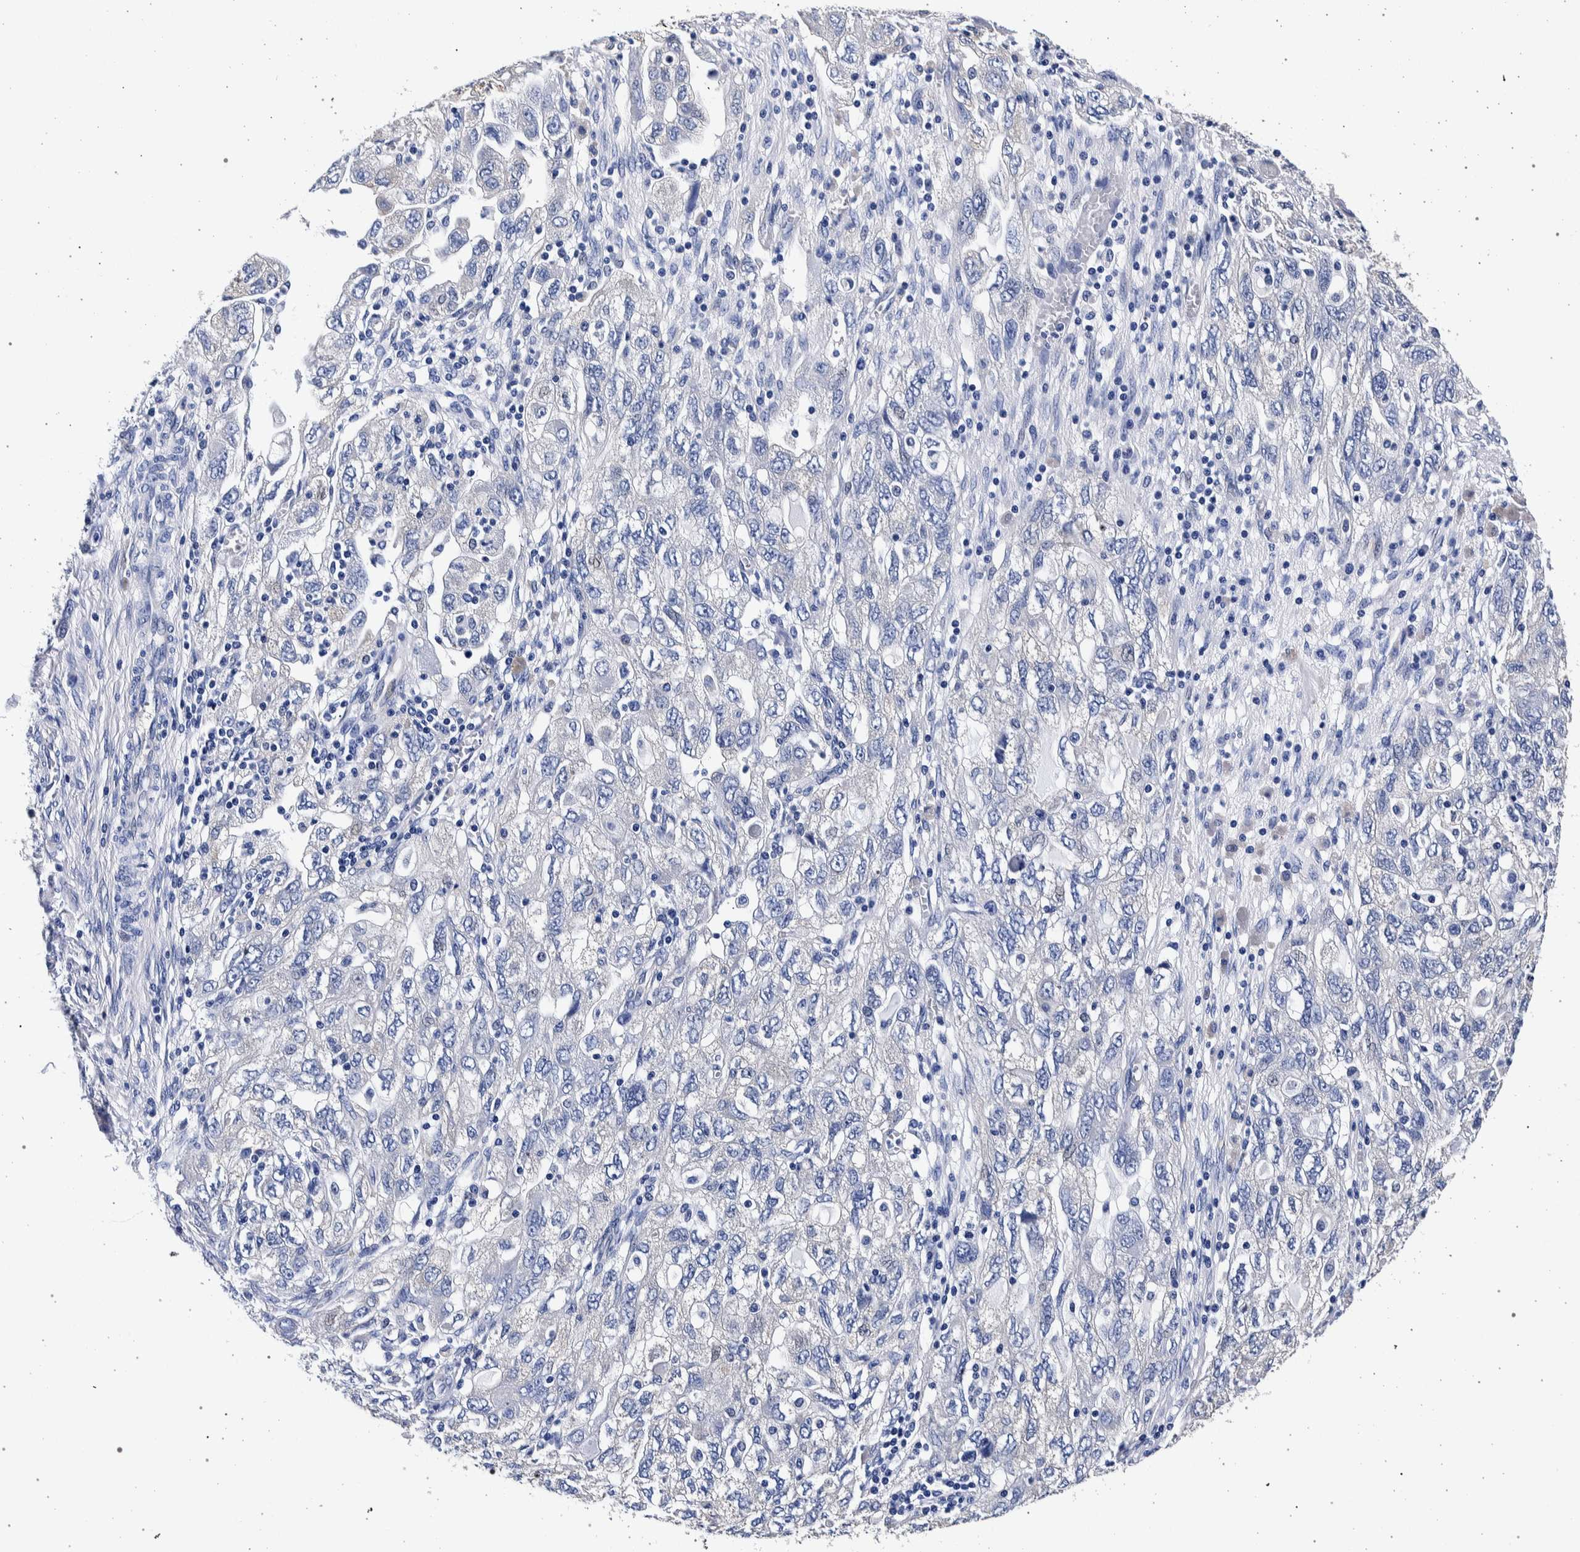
{"staining": {"intensity": "negative", "quantity": "none", "location": "none"}, "tissue": "ovarian cancer", "cell_type": "Tumor cells", "image_type": "cancer", "snomed": [{"axis": "morphology", "description": "Carcinoma, NOS"}, {"axis": "morphology", "description": "Cystadenocarcinoma, serous, NOS"}, {"axis": "topography", "description": "Ovary"}], "caption": "Immunohistochemistry (IHC) of ovarian serous cystadenocarcinoma demonstrates no expression in tumor cells.", "gene": "NIBAN2", "patient": {"sex": "female", "age": 69}}